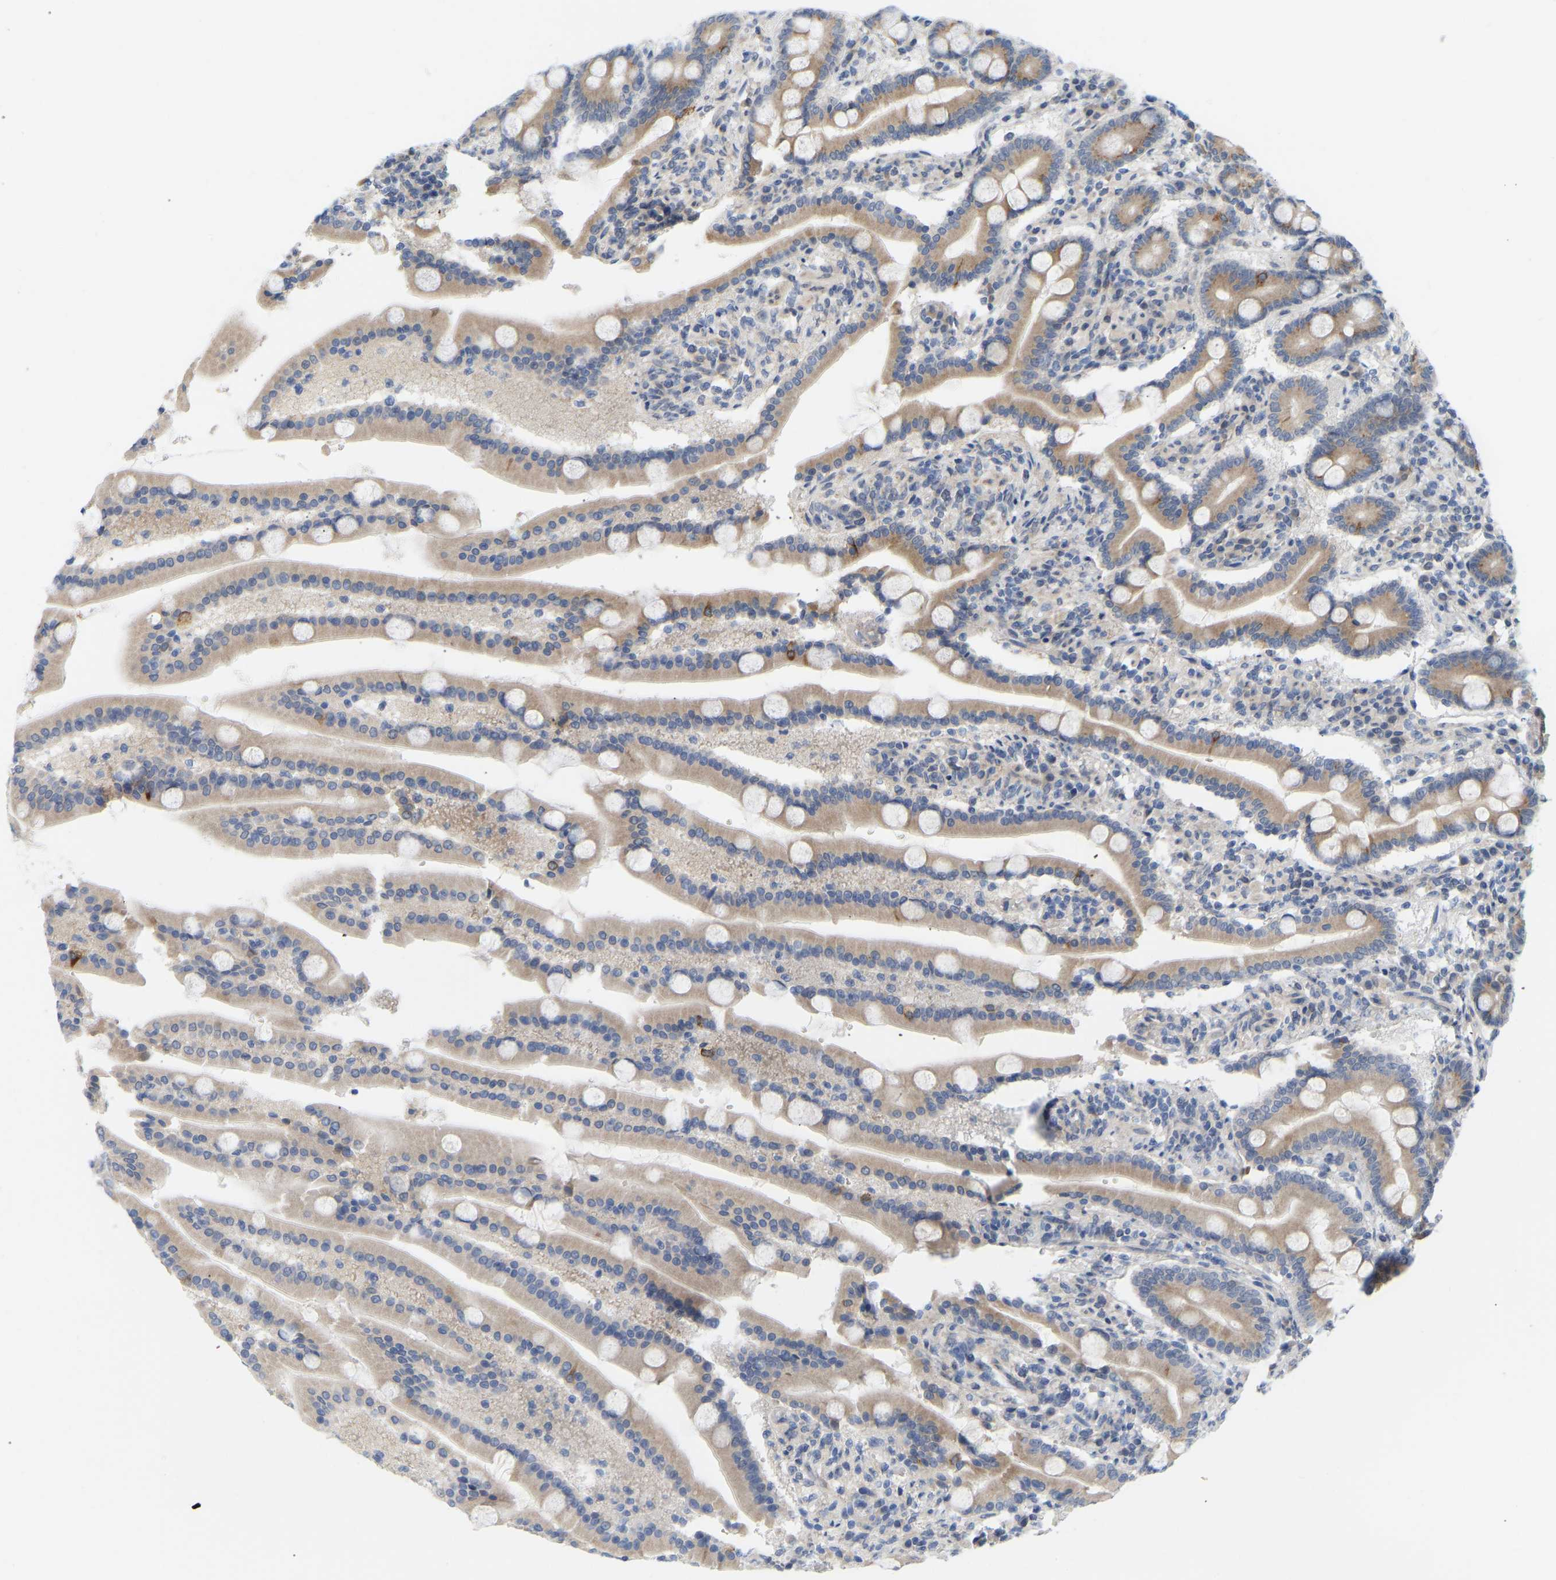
{"staining": {"intensity": "moderate", "quantity": ">75%", "location": "cytoplasmic/membranous"}, "tissue": "duodenum", "cell_type": "Glandular cells", "image_type": "normal", "snomed": [{"axis": "morphology", "description": "Normal tissue, NOS"}, {"axis": "topography", "description": "Duodenum"}], "caption": "Immunohistochemistry (IHC) micrograph of normal duodenum: duodenum stained using immunohistochemistry shows medium levels of moderate protein expression localized specifically in the cytoplasmic/membranous of glandular cells, appearing as a cytoplasmic/membranous brown color.", "gene": "BEND3", "patient": {"sex": "male", "age": 54}}